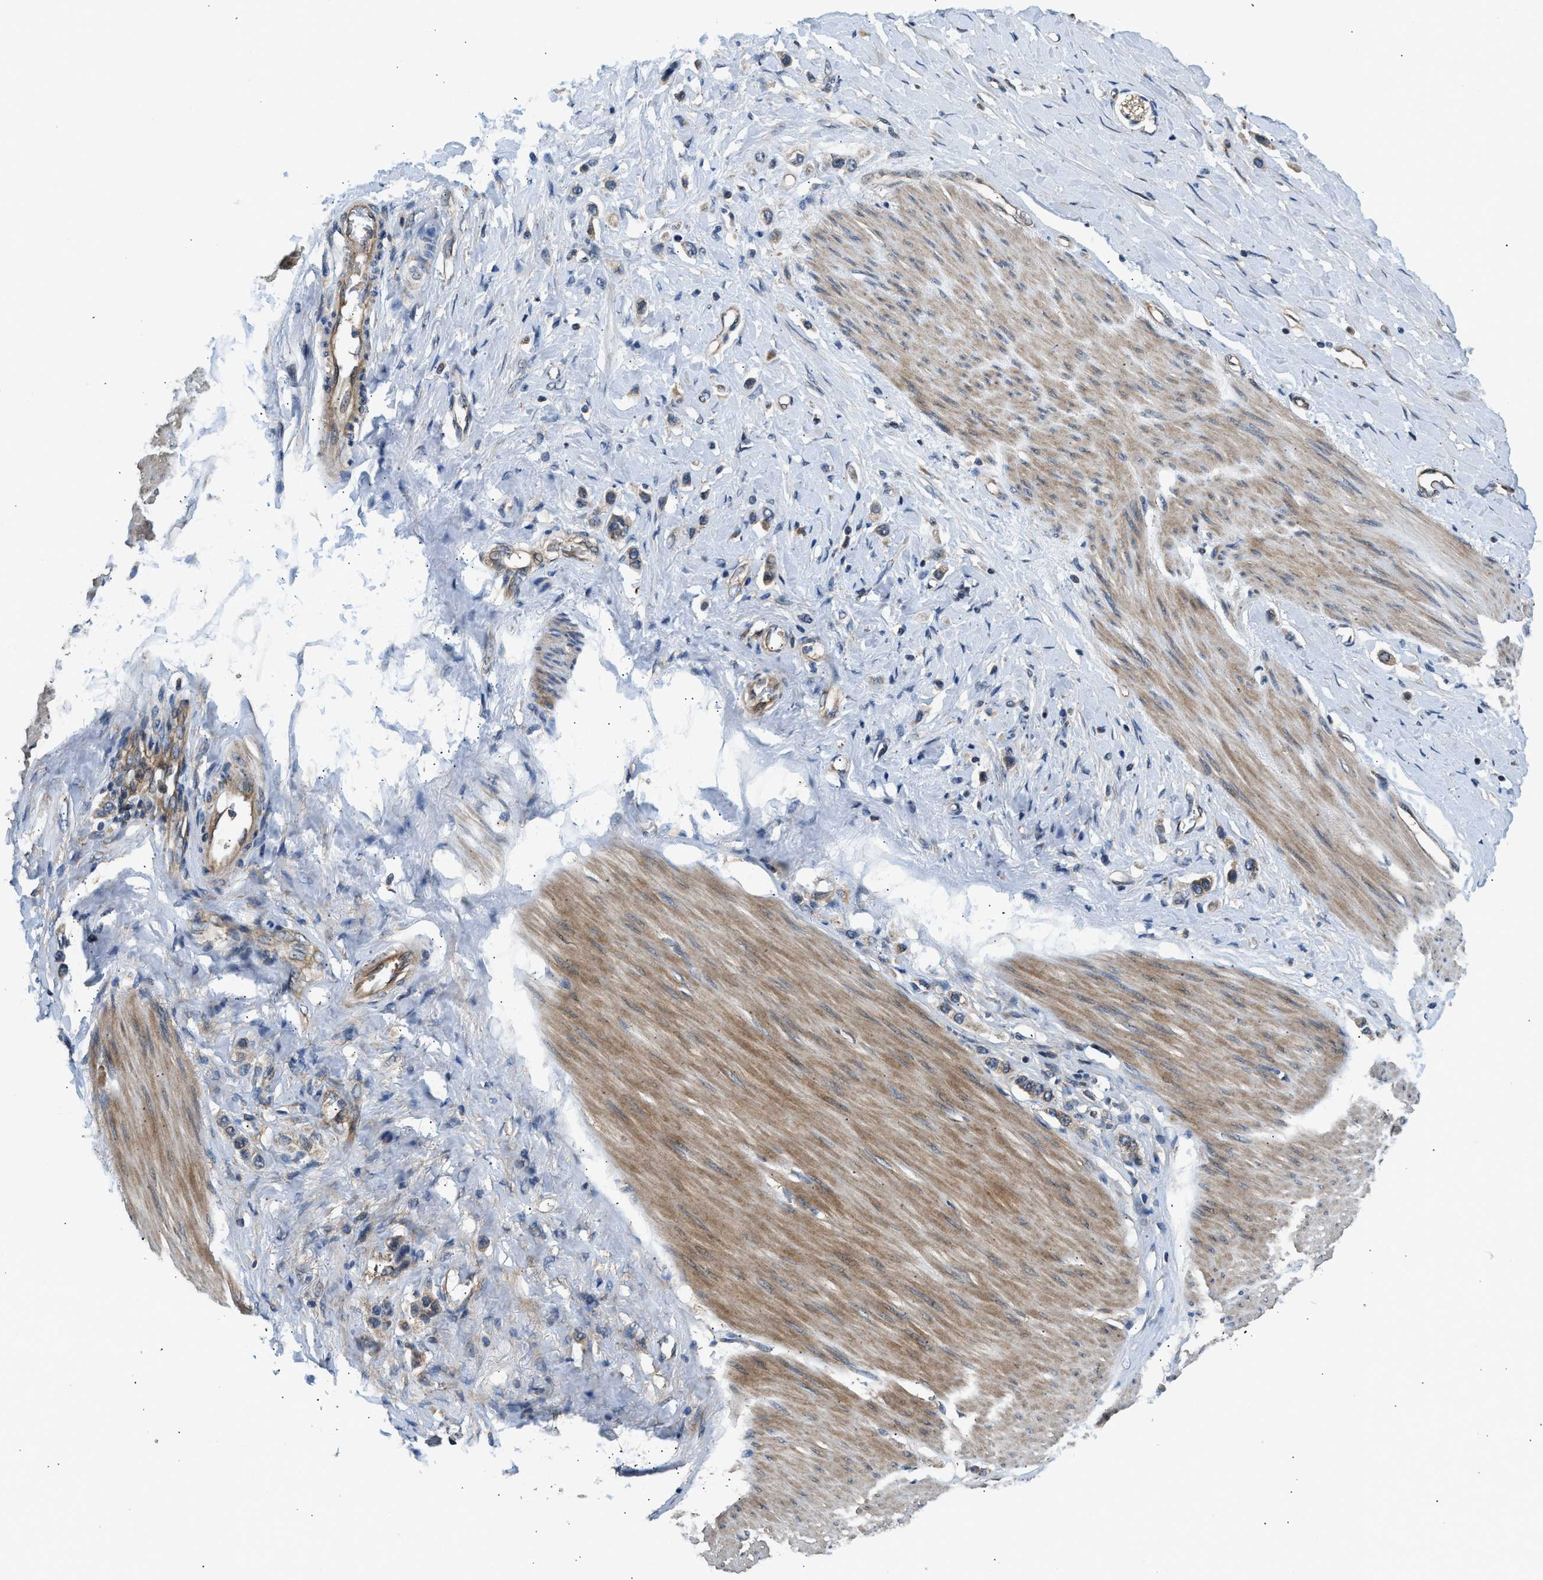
{"staining": {"intensity": "moderate", "quantity": "25%-75%", "location": "cytoplasmic/membranous"}, "tissue": "stomach cancer", "cell_type": "Tumor cells", "image_type": "cancer", "snomed": [{"axis": "morphology", "description": "Adenocarcinoma, NOS"}, {"axis": "topography", "description": "Stomach"}], "caption": "Stomach cancer stained for a protein reveals moderate cytoplasmic/membranous positivity in tumor cells.", "gene": "IL3RA", "patient": {"sex": "female", "age": 65}}